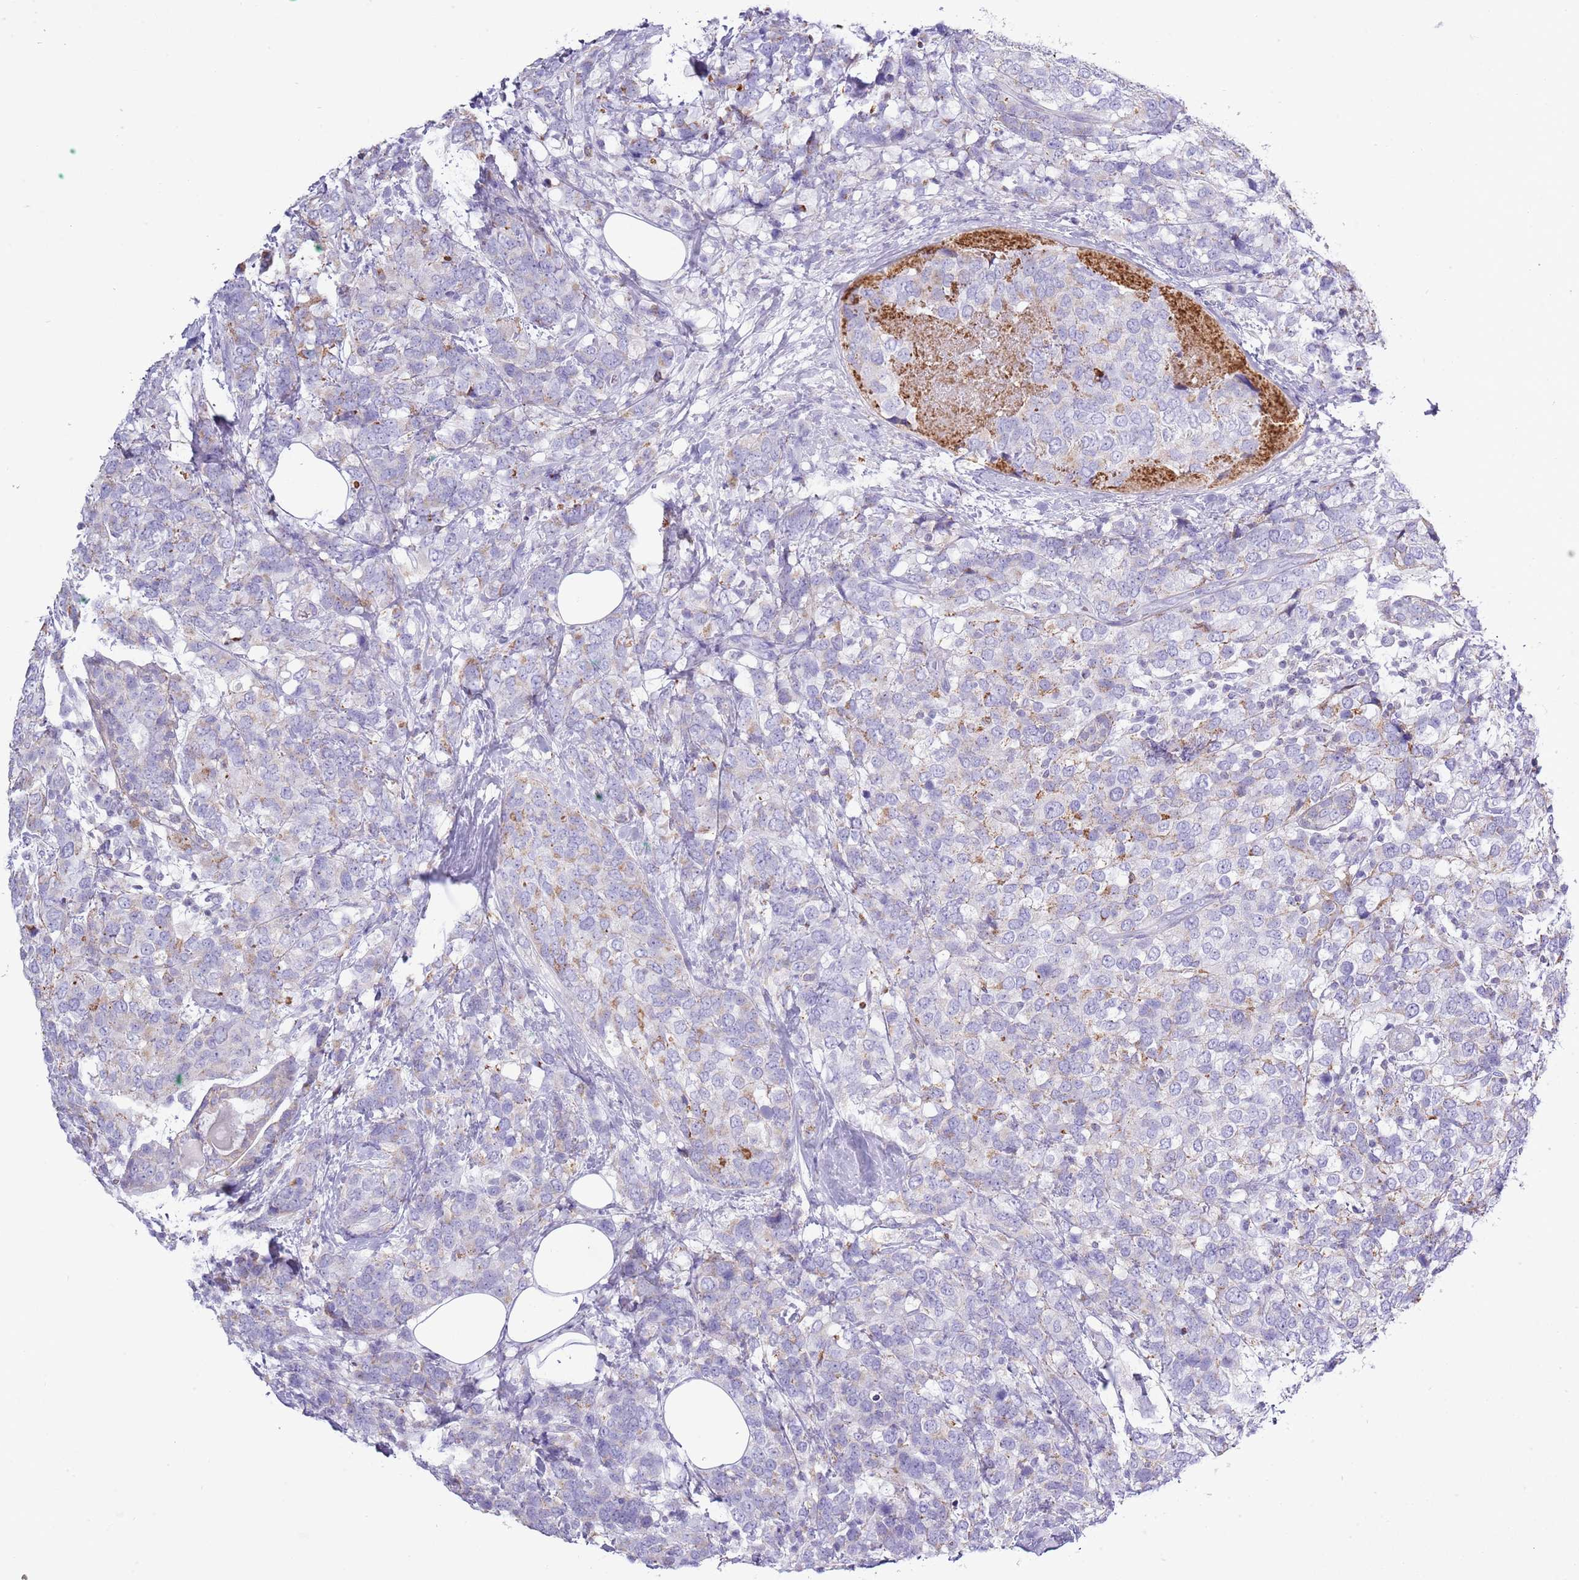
{"staining": {"intensity": "weak", "quantity": "<25%", "location": "cytoplasmic/membranous"}, "tissue": "breast cancer", "cell_type": "Tumor cells", "image_type": "cancer", "snomed": [{"axis": "morphology", "description": "Lobular carcinoma"}, {"axis": "topography", "description": "Breast"}], "caption": "This is an immunohistochemistry (IHC) histopathology image of breast lobular carcinoma. There is no staining in tumor cells.", "gene": "SLC23A1", "patient": {"sex": "female", "age": 59}}